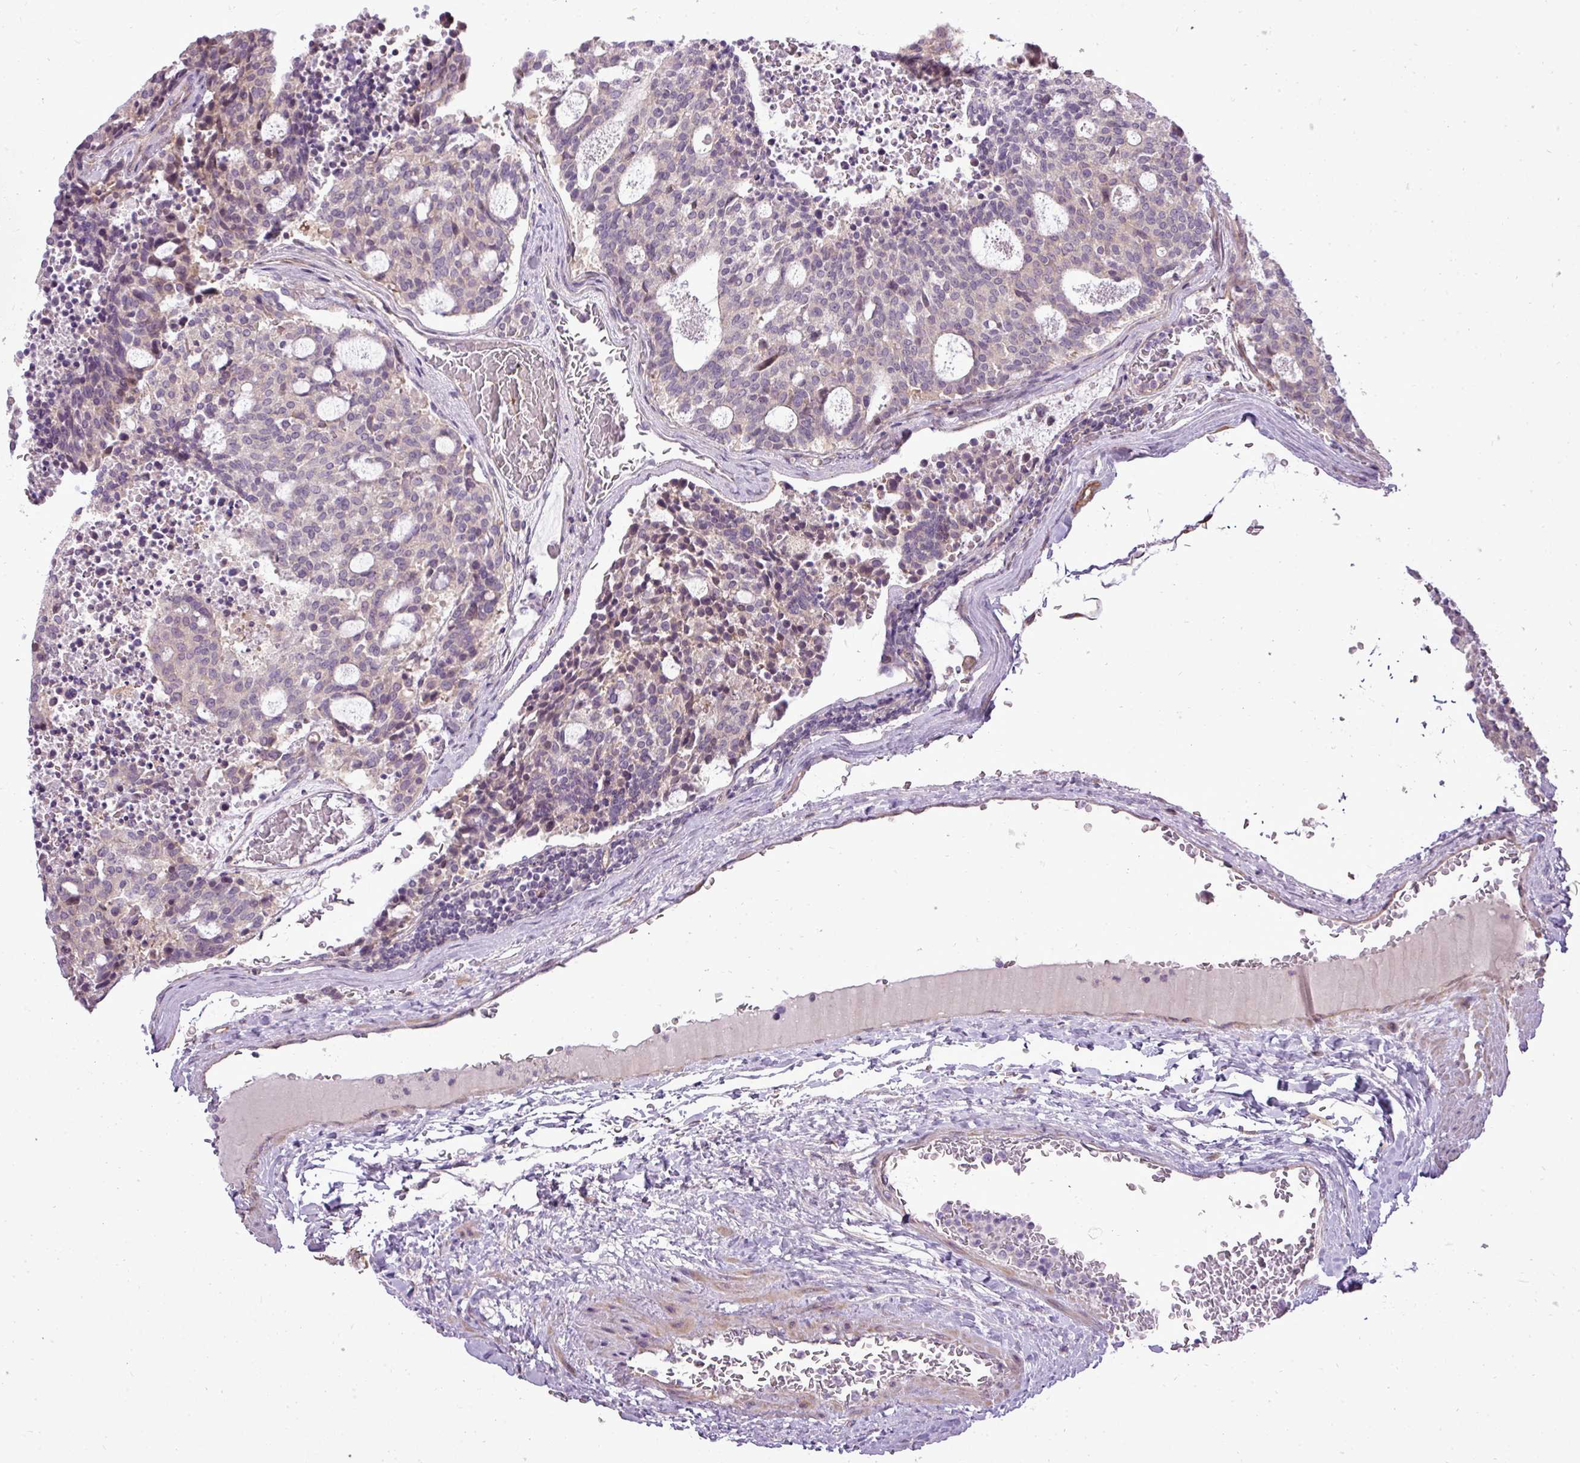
{"staining": {"intensity": "weak", "quantity": "25%-75%", "location": "cytoplasmic/membranous"}, "tissue": "carcinoid", "cell_type": "Tumor cells", "image_type": "cancer", "snomed": [{"axis": "morphology", "description": "Carcinoid, malignant, NOS"}, {"axis": "topography", "description": "Pancreas"}], "caption": "Carcinoid (malignant) tissue shows weak cytoplasmic/membranous expression in approximately 25%-75% of tumor cells (DAB IHC, brown staining for protein, blue staining for nuclei).", "gene": "PDRG1", "patient": {"sex": "female", "age": 54}}